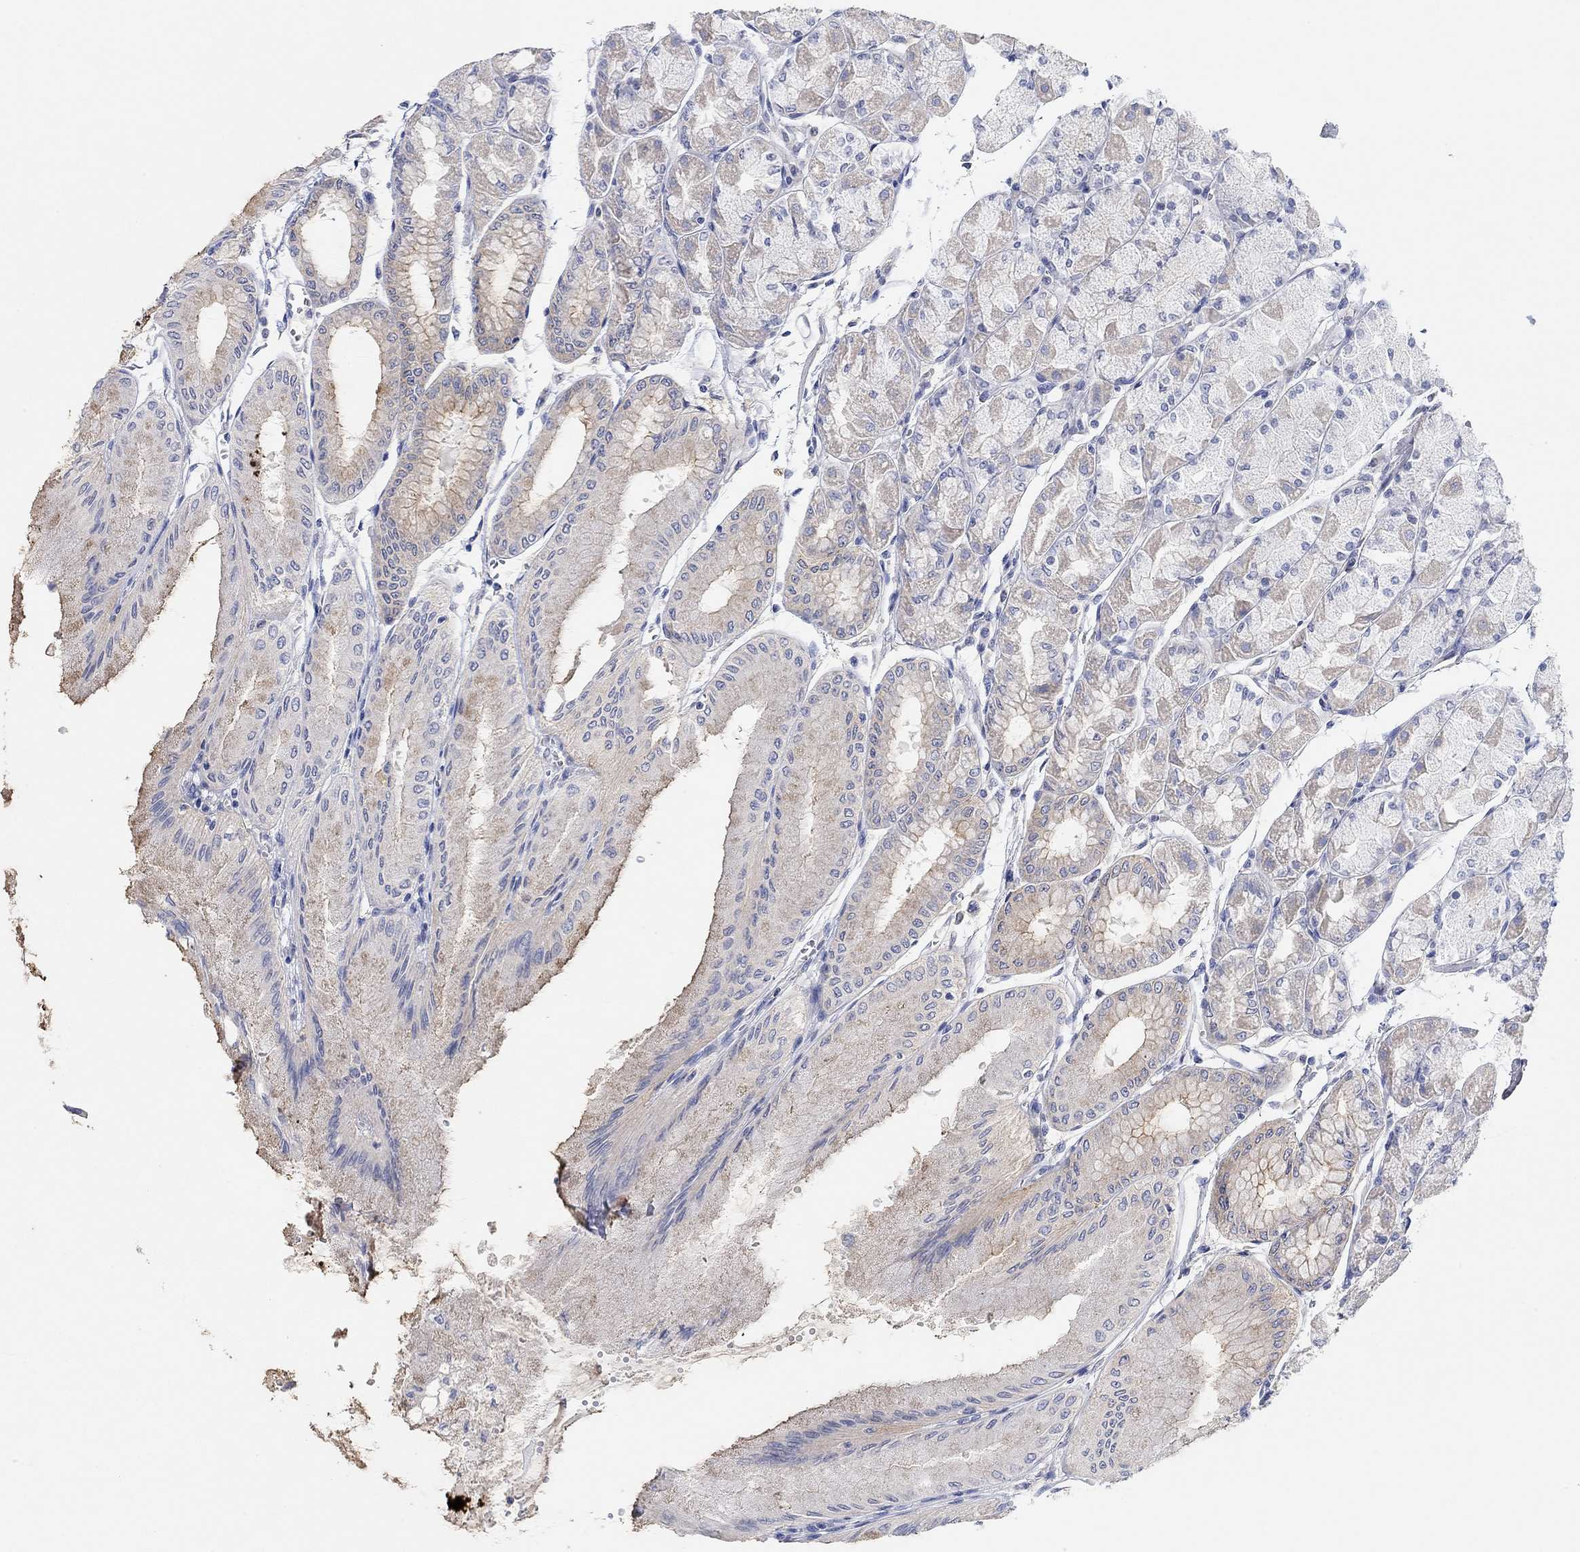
{"staining": {"intensity": "strong", "quantity": "<25%", "location": "cytoplasmic/membranous"}, "tissue": "stomach", "cell_type": "Glandular cells", "image_type": "normal", "snomed": [{"axis": "morphology", "description": "Normal tissue, NOS"}, {"axis": "topography", "description": "Stomach, upper"}], "caption": "This photomicrograph demonstrates immunohistochemistry staining of benign stomach, with medium strong cytoplasmic/membranous expression in approximately <25% of glandular cells.", "gene": "RGS1", "patient": {"sex": "male", "age": 60}}